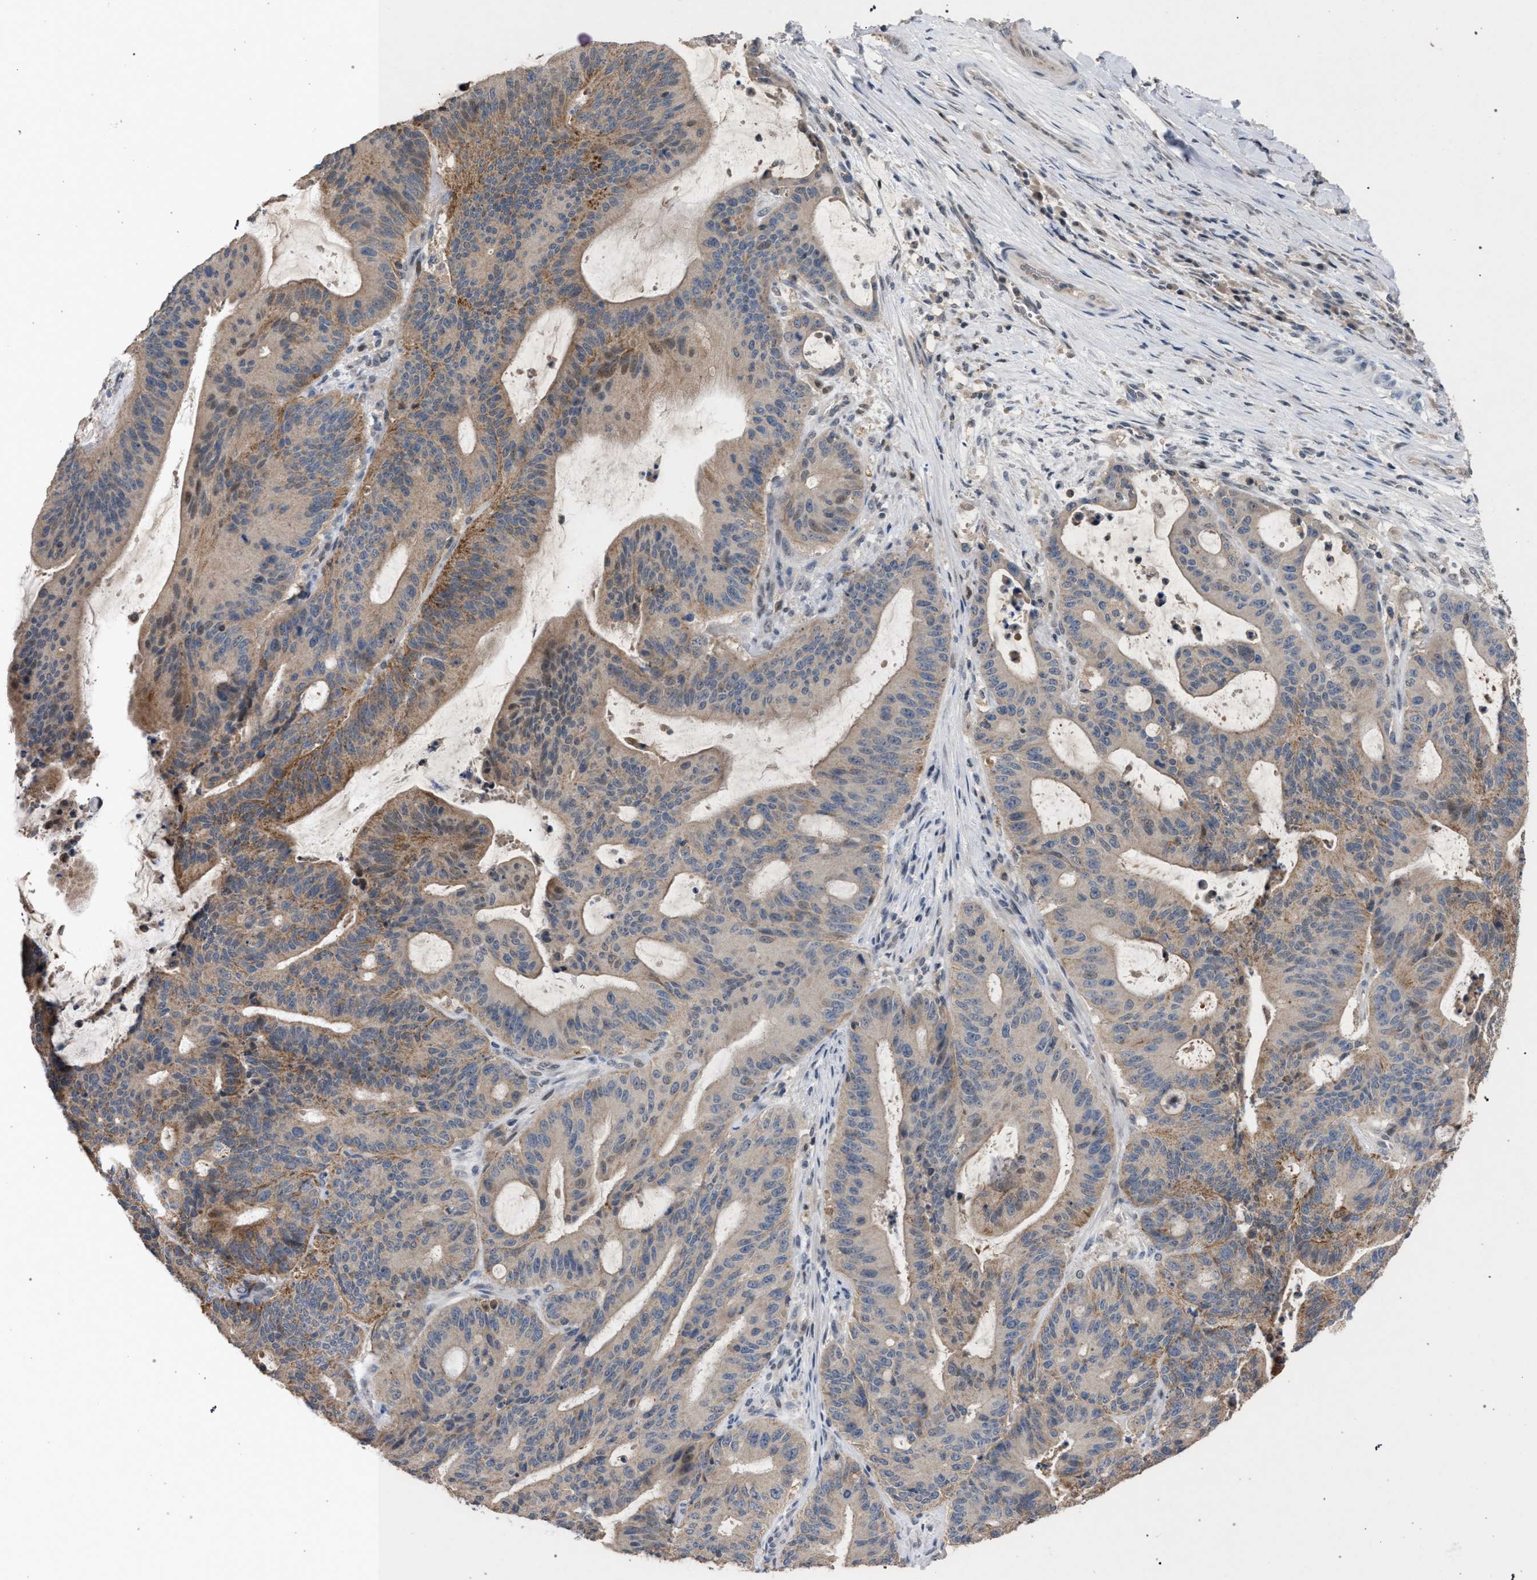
{"staining": {"intensity": "moderate", "quantity": "25%-75%", "location": "cytoplasmic/membranous"}, "tissue": "liver cancer", "cell_type": "Tumor cells", "image_type": "cancer", "snomed": [{"axis": "morphology", "description": "Normal tissue, NOS"}, {"axis": "morphology", "description": "Cholangiocarcinoma"}, {"axis": "topography", "description": "Liver"}, {"axis": "topography", "description": "Peripheral nerve tissue"}], "caption": "There is medium levels of moderate cytoplasmic/membranous expression in tumor cells of liver cholangiocarcinoma, as demonstrated by immunohistochemical staining (brown color).", "gene": "TECPR1", "patient": {"sex": "female", "age": 73}}